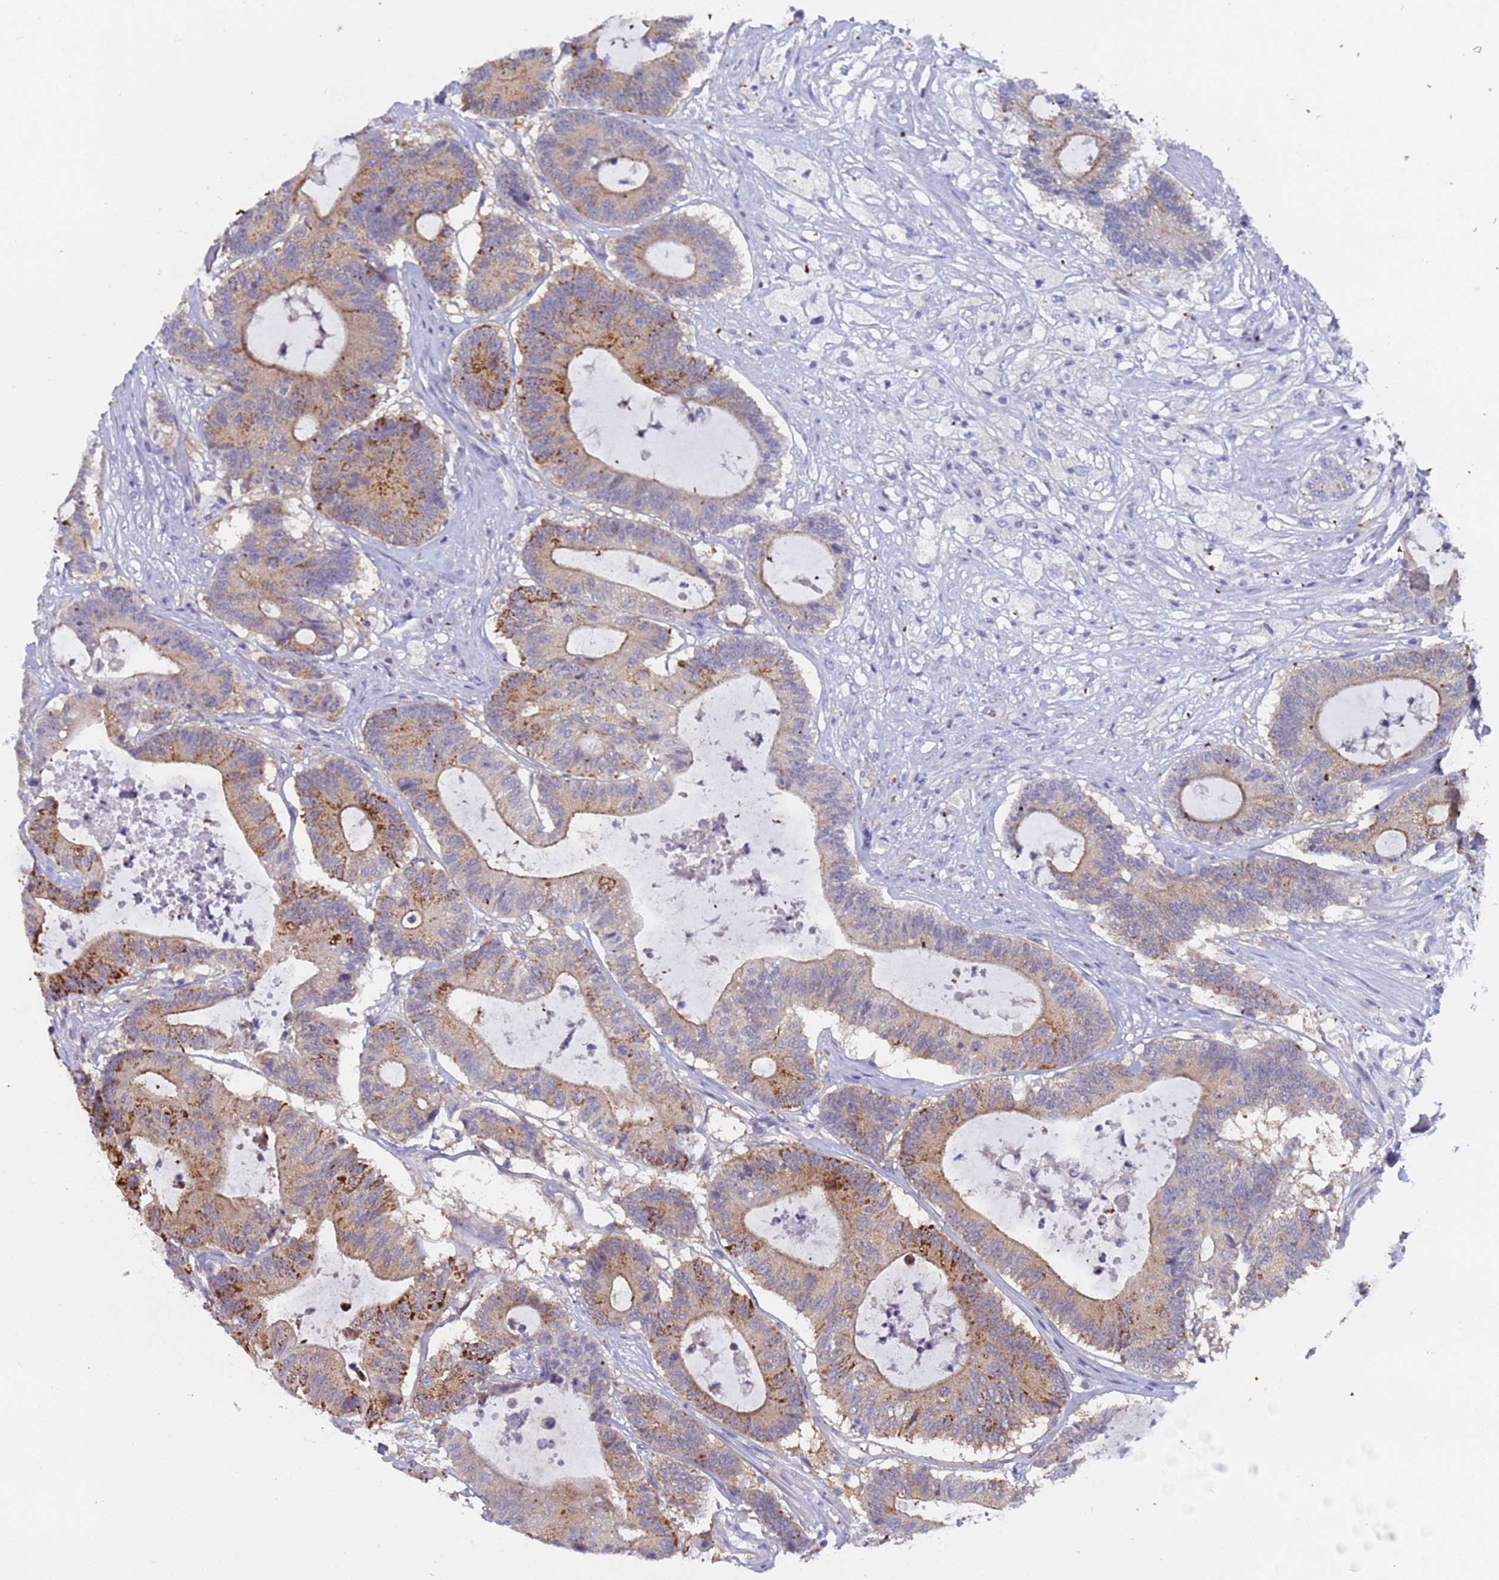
{"staining": {"intensity": "moderate", "quantity": ">75%", "location": "cytoplasmic/membranous"}, "tissue": "colorectal cancer", "cell_type": "Tumor cells", "image_type": "cancer", "snomed": [{"axis": "morphology", "description": "Adenocarcinoma, NOS"}, {"axis": "topography", "description": "Colon"}], "caption": "A brown stain shows moderate cytoplasmic/membranous positivity of a protein in human colorectal cancer (adenocarcinoma) tumor cells.", "gene": "CAPN7", "patient": {"sex": "female", "age": 84}}